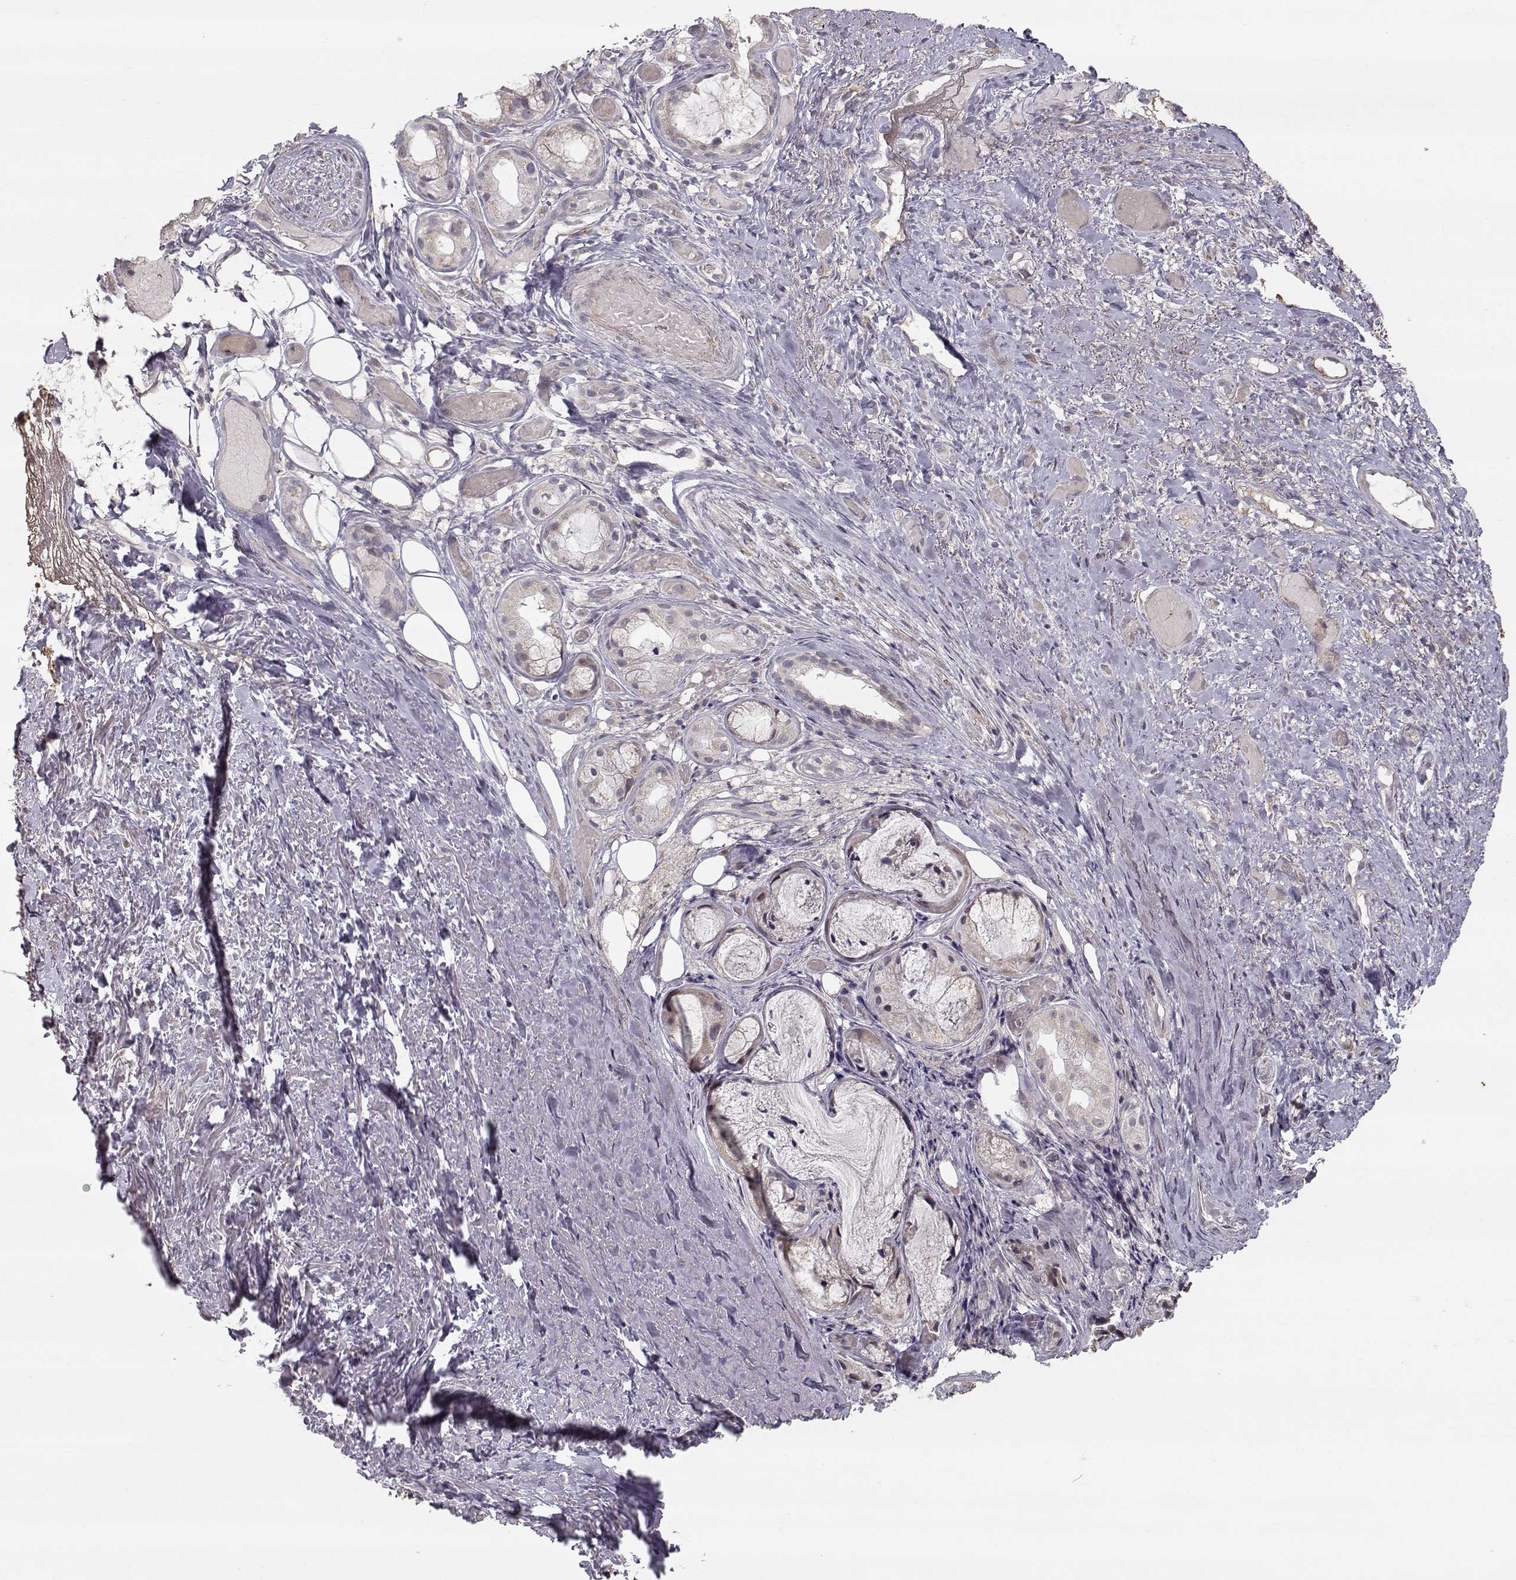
{"staining": {"intensity": "negative", "quantity": "none", "location": "none"}, "tissue": "adipose tissue", "cell_type": "Adipocytes", "image_type": "normal", "snomed": [{"axis": "morphology", "description": "Normal tissue, NOS"}, {"axis": "topography", "description": "Cartilage tissue"}], "caption": "High magnification brightfield microscopy of benign adipose tissue stained with DAB (brown) and counterstained with hematoxylin (blue): adipocytes show no significant positivity.", "gene": "PNMT", "patient": {"sex": "male", "age": 62}}